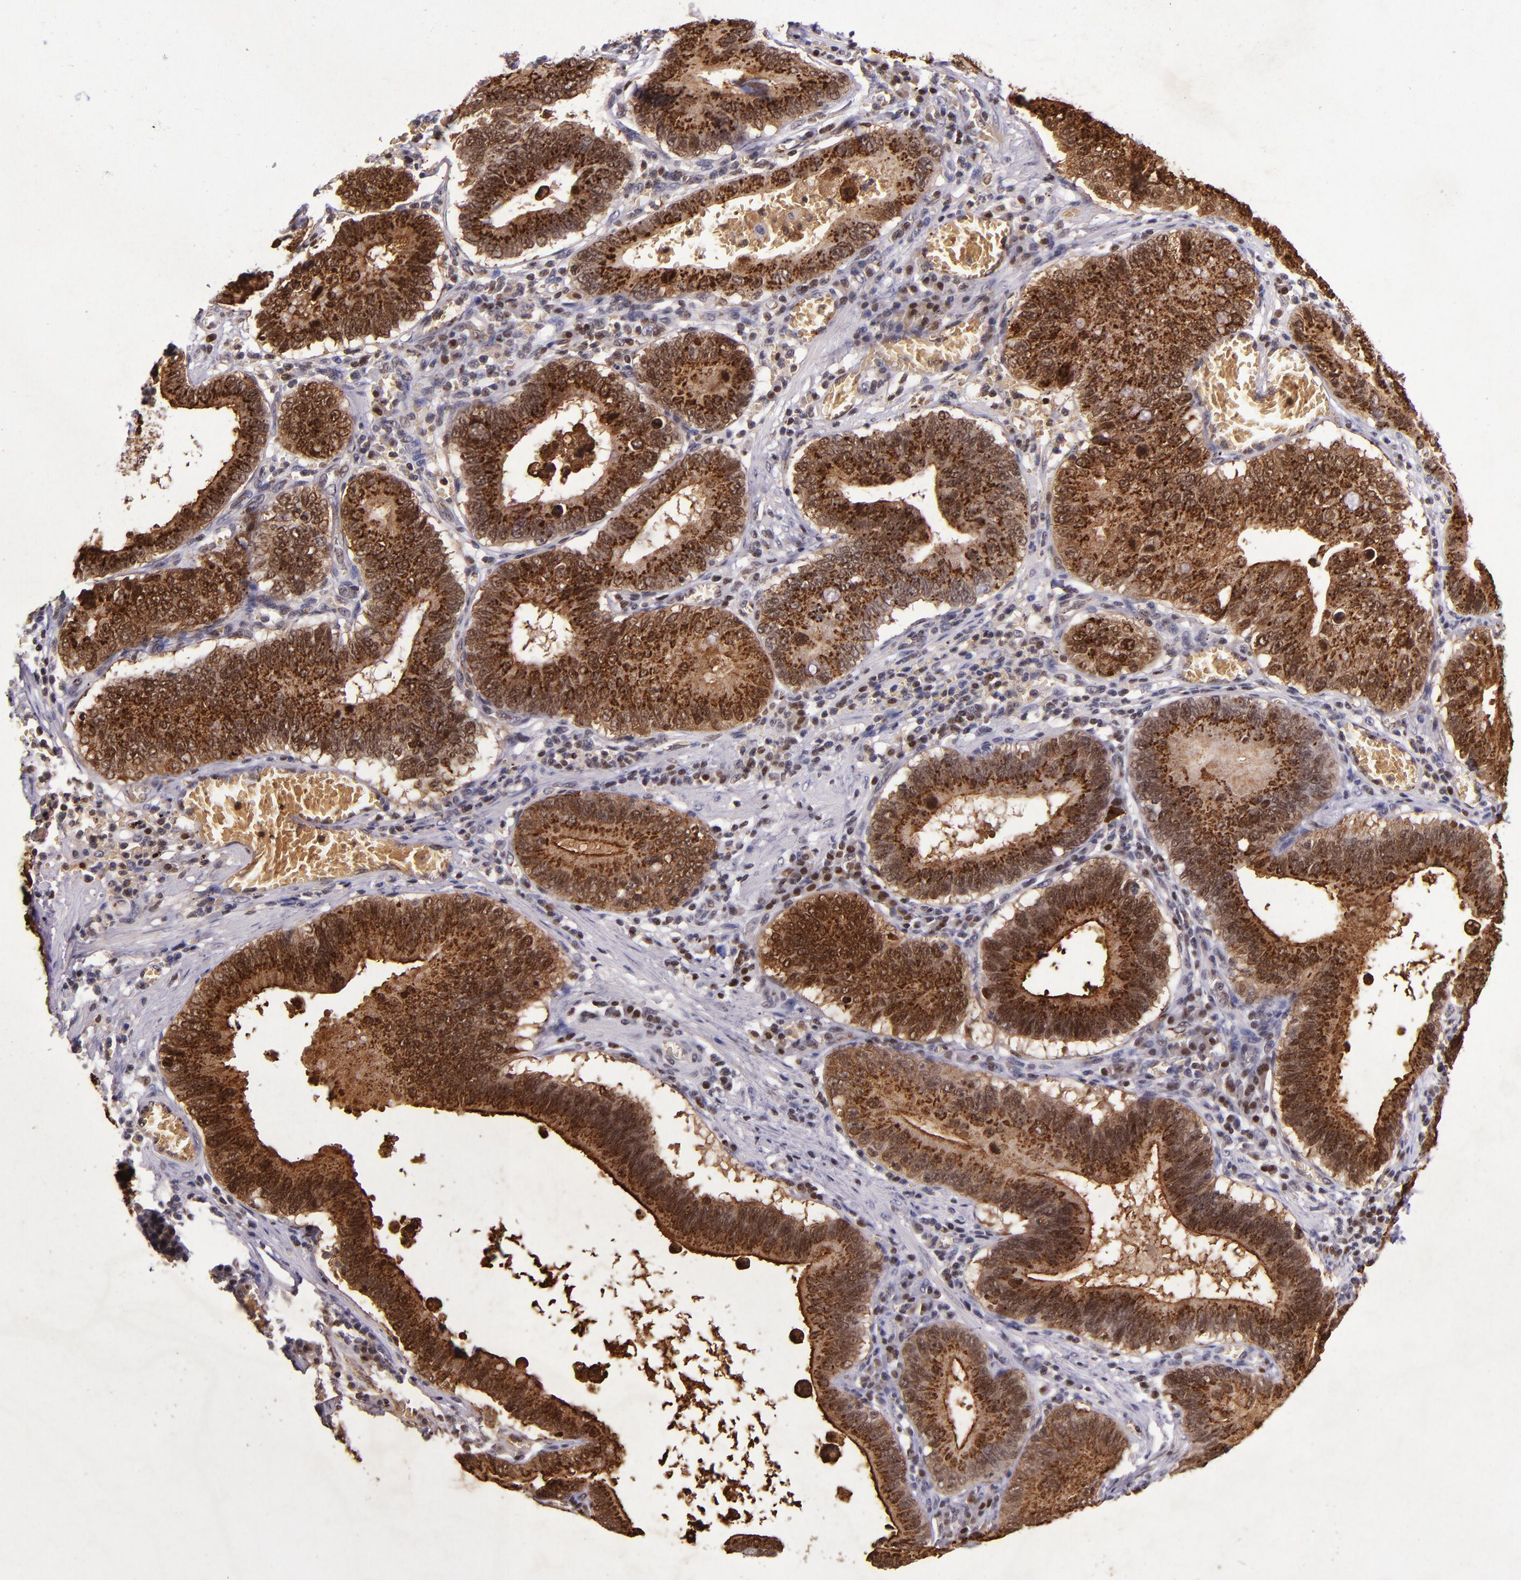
{"staining": {"intensity": "strong", "quantity": ">75%", "location": "cytoplasmic/membranous,nuclear"}, "tissue": "stomach cancer", "cell_type": "Tumor cells", "image_type": "cancer", "snomed": [{"axis": "morphology", "description": "Adenocarcinoma, NOS"}, {"axis": "topography", "description": "Stomach"}, {"axis": "topography", "description": "Gastric cardia"}], "caption": "Stomach cancer (adenocarcinoma) stained with IHC exhibits strong cytoplasmic/membranous and nuclear expression in about >75% of tumor cells. (Stains: DAB (3,3'-diaminobenzidine) in brown, nuclei in blue, Microscopy: brightfield microscopy at high magnification).", "gene": "MGMT", "patient": {"sex": "male", "age": 59}}